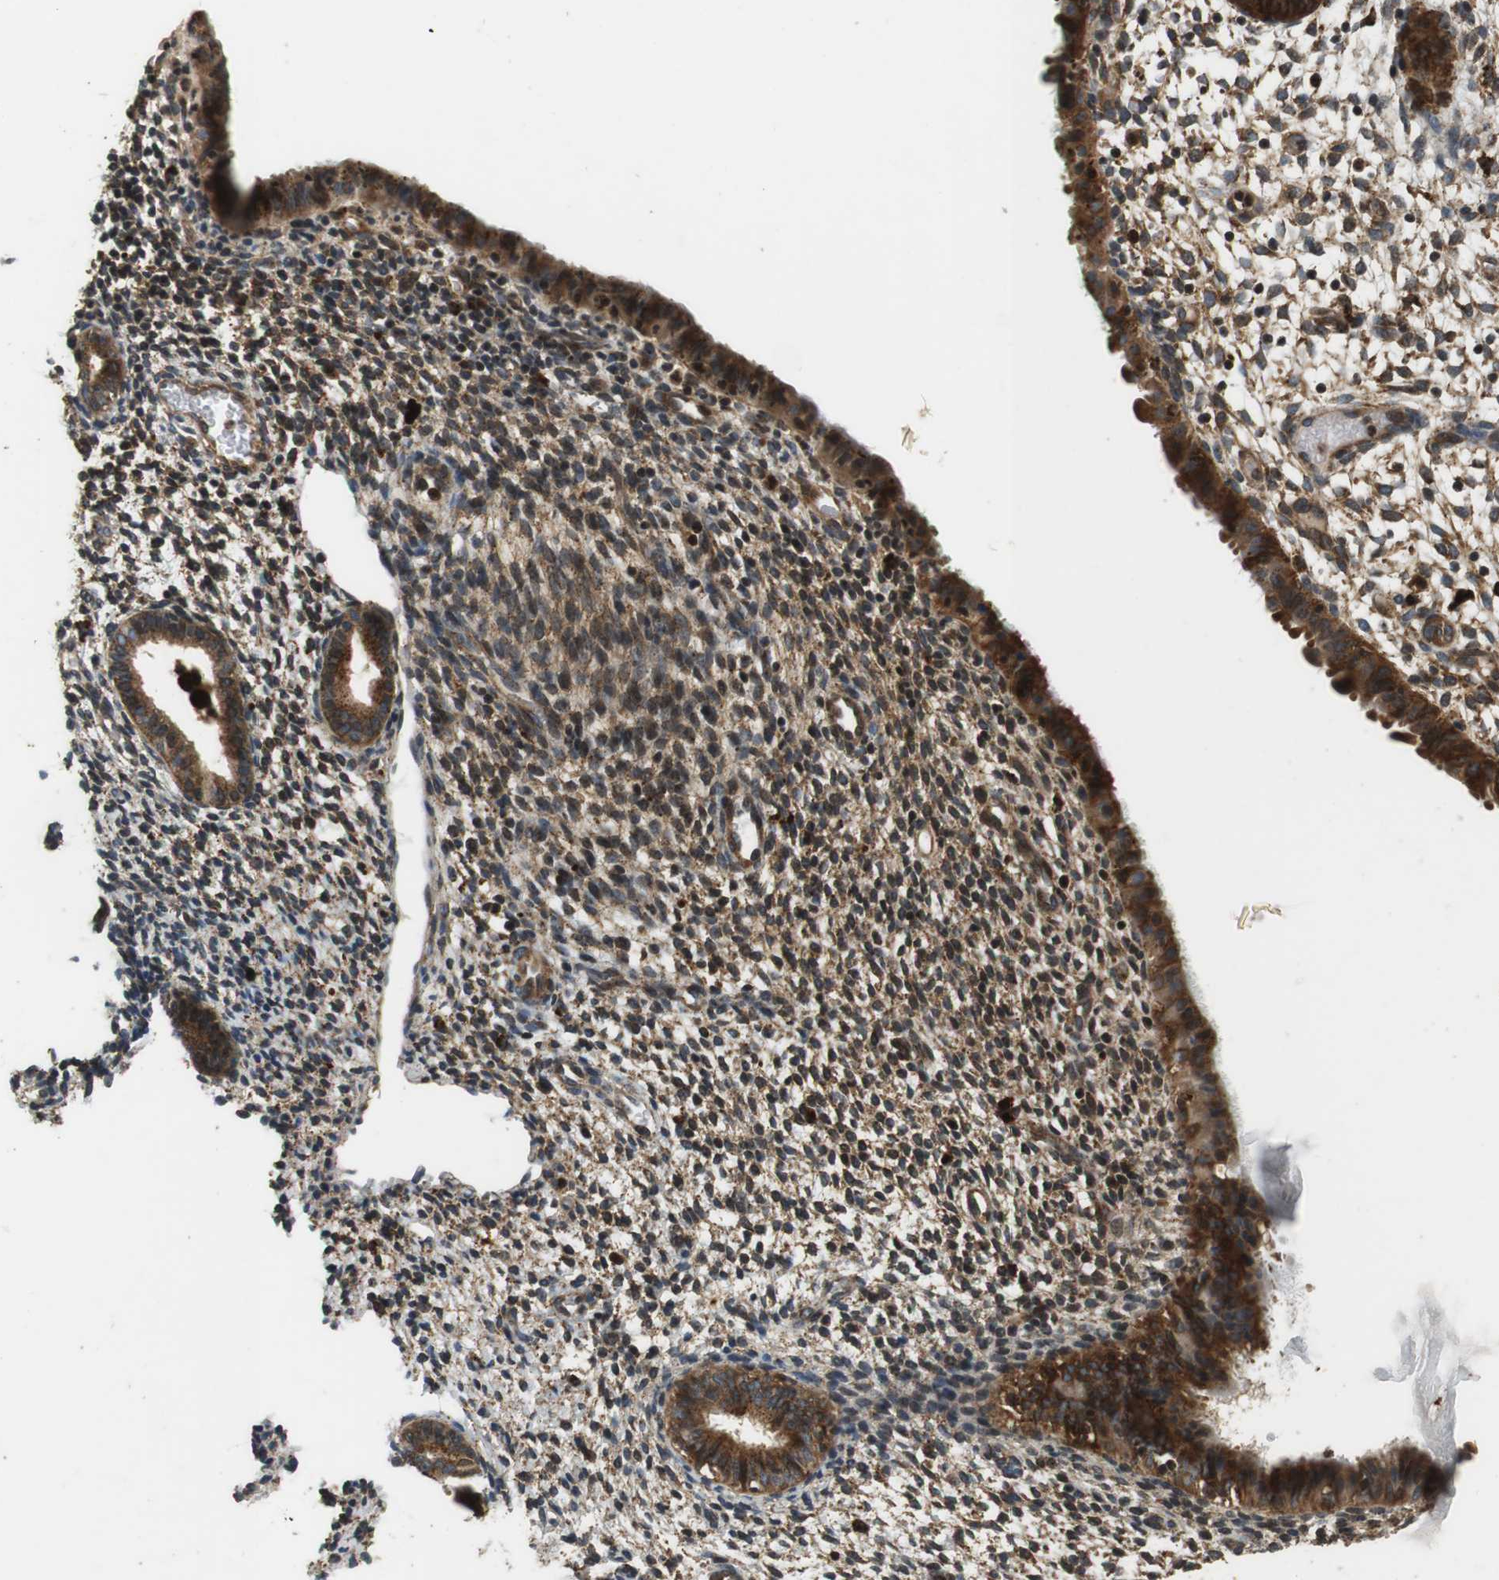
{"staining": {"intensity": "moderate", "quantity": ">75%", "location": "cytoplasmic/membranous"}, "tissue": "endometrium", "cell_type": "Cells in endometrial stroma", "image_type": "normal", "snomed": [{"axis": "morphology", "description": "Normal tissue, NOS"}, {"axis": "topography", "description": "Endometrium"}], "caption": "A brown stain shows moderate cytoplasmic/membranous expression of a protein in cells in endometrial stroma of benign endometrium. (DAB (3,3'-diaminobenzidine) = brown stain, brightfield microscopy at high magnification).", "gene": "TXNRD1", "patient": {"sex": "female", "age": 61}}